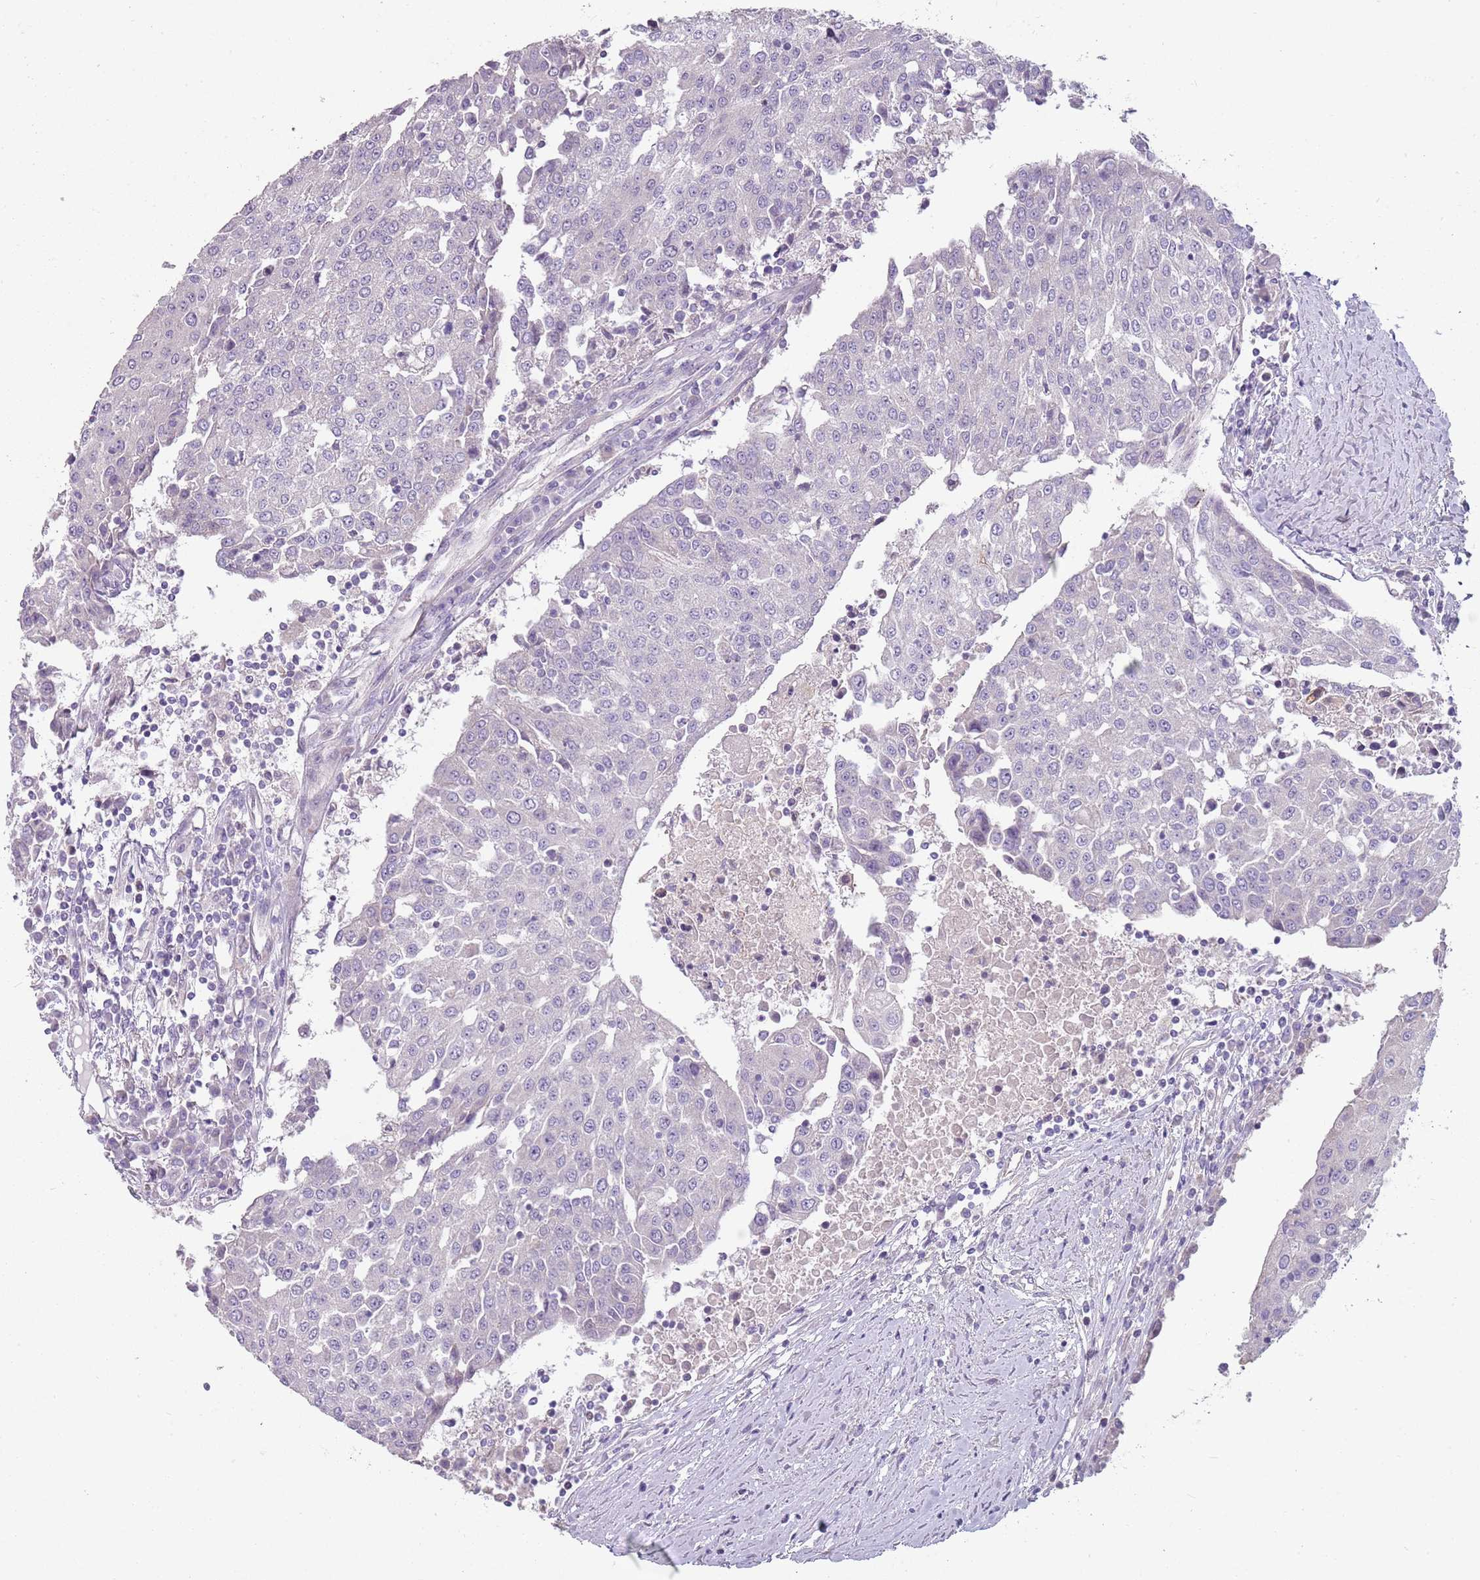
{"staining": {"intensity": "negative", "quantity": "none", "location": "none"}, "tissue": "urothelial cancer", "cell_type": "Tumor cells", "image_type": "cancer", "snomed": [{"axis": "morphology", "description": "Urothelial carcinoma, High grade"}, {"axis": "topography", "description": "Urinary bladder"}], "caption": "IHC image of neoplastic tissue: urothelial cancer stained with DAB (3,3'-diaminobenzidine) exhibits no significant protein positivity in tumor cells. Nuclei are stained in blue.", "gene": "ZNF583", "patient": {"sex": "female", "age": 85}}